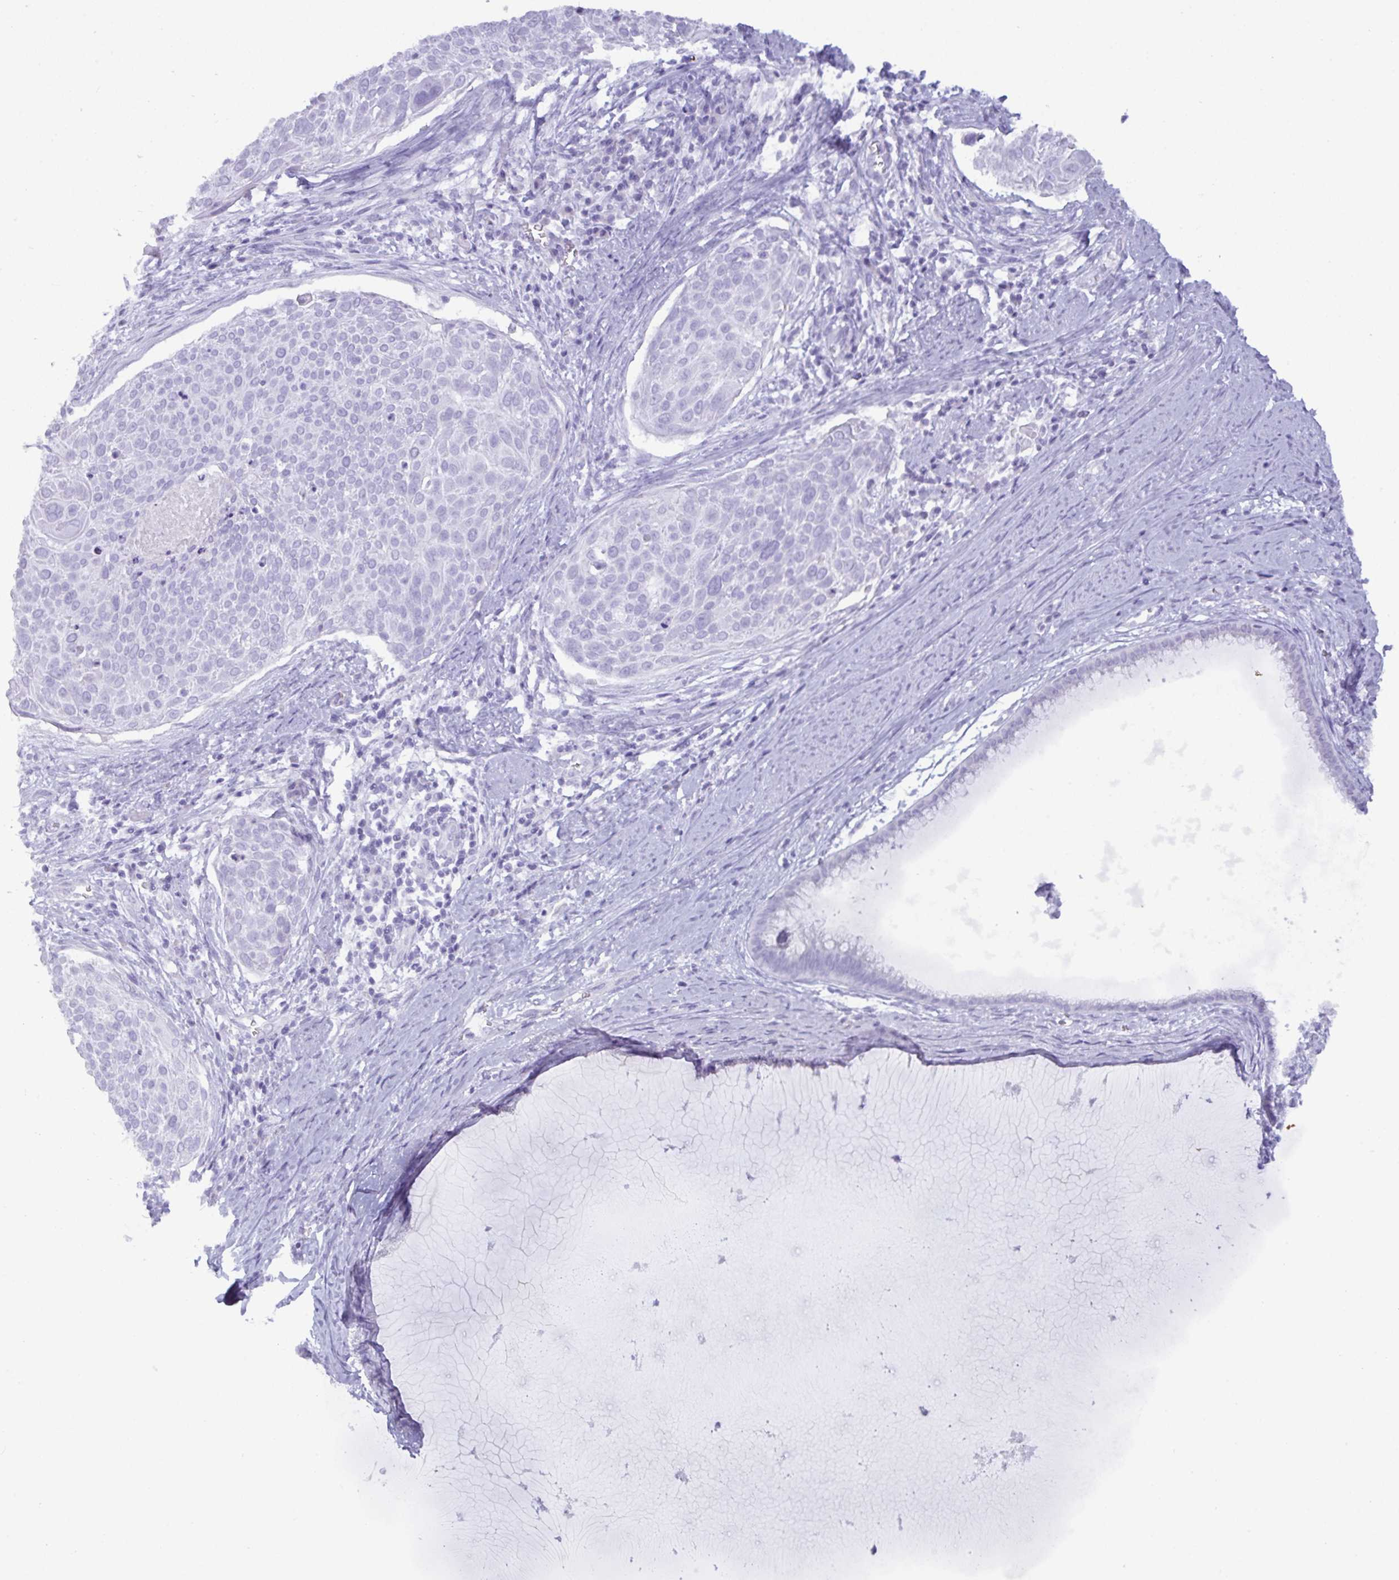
{"staining": {"intensity": "negative", "quantity": "none", "location": "none"}, "tissue": "cervical cancer", "cell_type": "Tumor cells", "image_type": "cancer", "snomed": [{"axis": "morphology", "description": "Squamous cell carcinoma, NOS"}, {"axis": "topography", "description": "Cervix"}], "caption": "Immunohistochemistry histopathology image of neoplastic tissue: cervical cancer stained with DAB exhibits no significant protein positivity in tumor cells. Nuclei are stained in blue.", "gene": "C4orf33", "patient": {"sex": "female", "age": 39}}